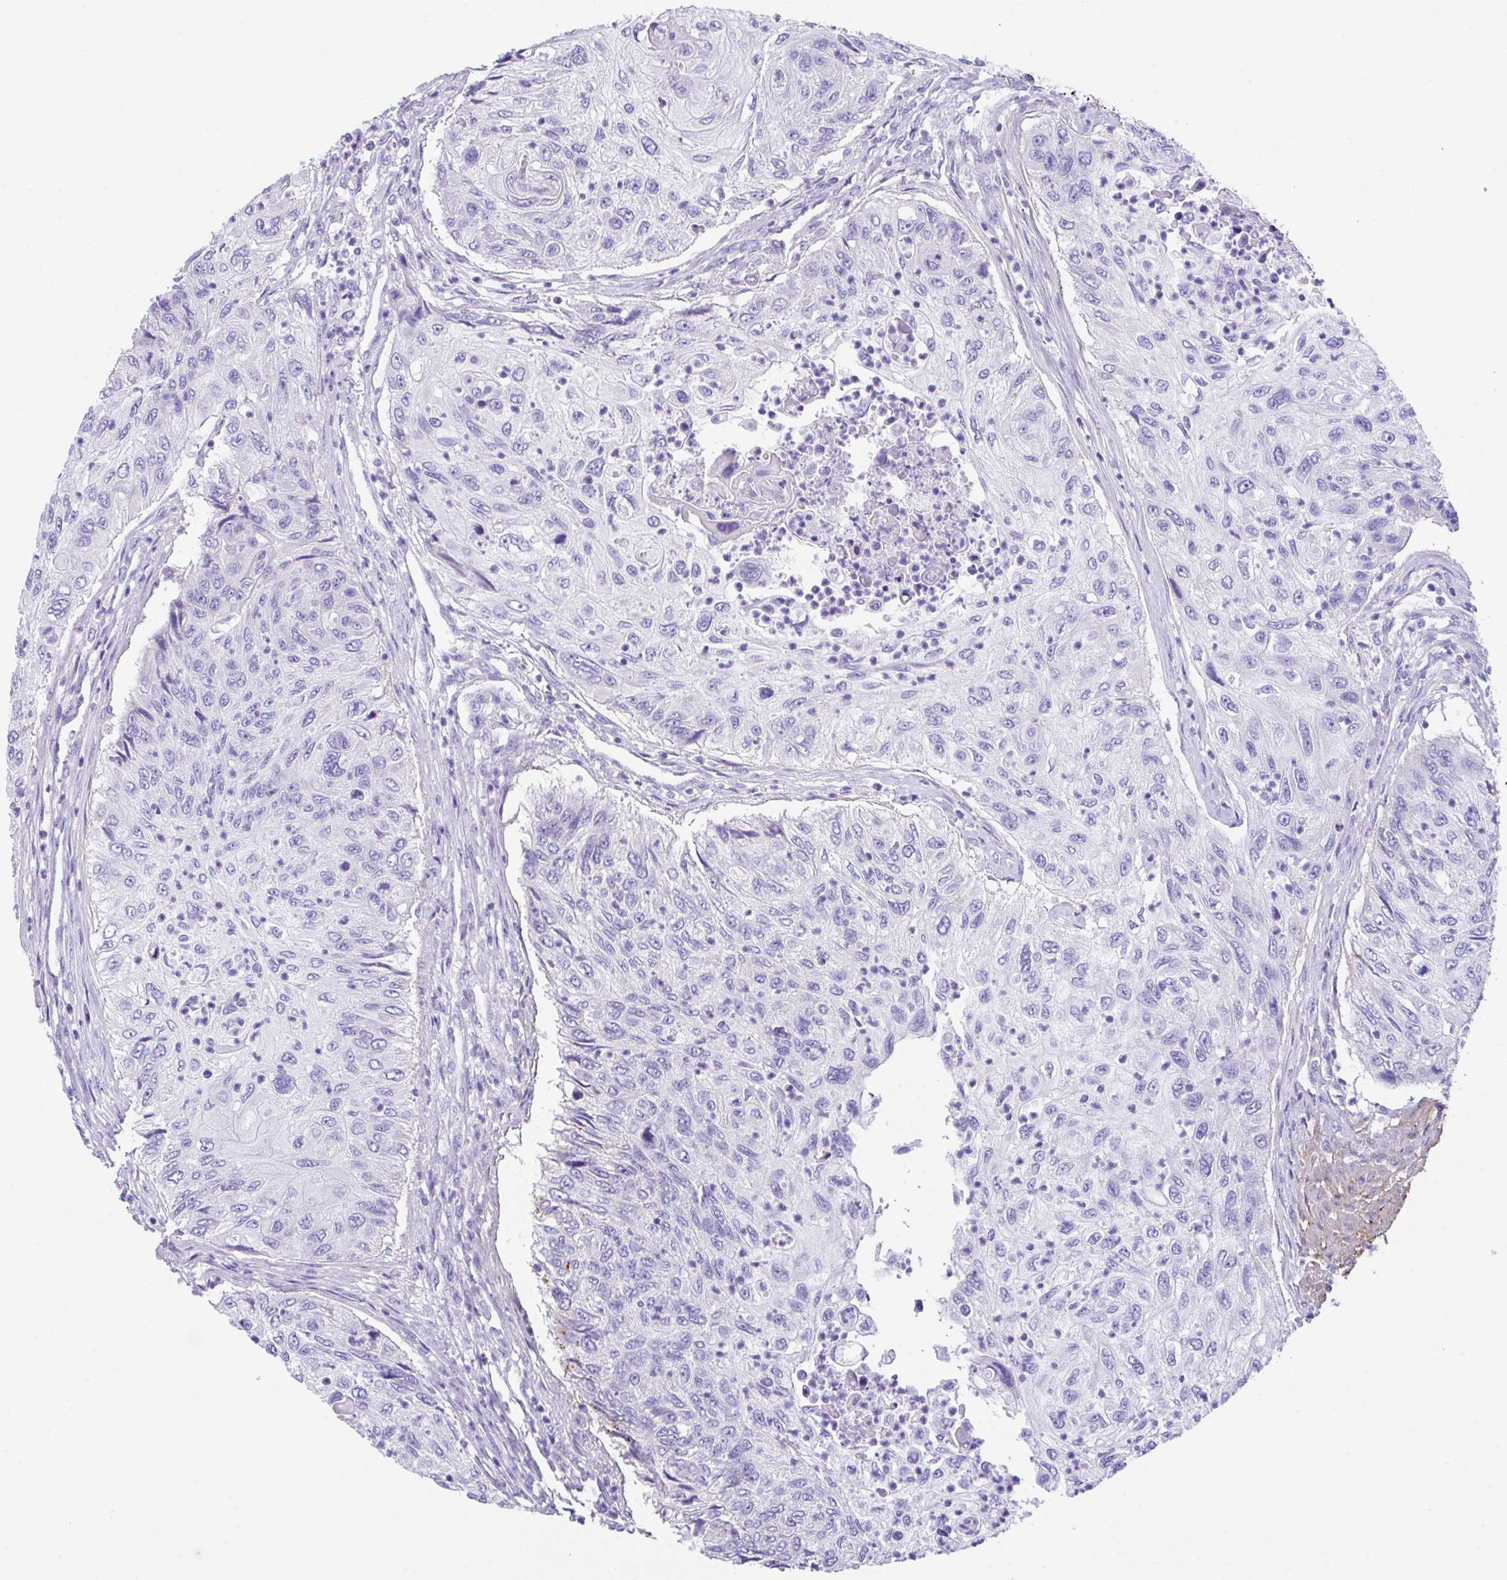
{"staining": {"intensity": "negative", "quantity": "none", "location": "none"}, "tissue": "urothelial cancer", "cell_type": "Tumor cells", "image_type": "cancer", "snomed": [{"axis": "morphology", "description": "Urothelial carcinoma, High grade"}, {"axis": "topography", "description": "Urinary bladder"}], "caption": "This is an immunohistochemistry (IHC) photomicrograph of human urothelial cancer. There is no expression in tumor cells.", "gene": "SLC16A6", "patient": {"sex": "female", "age": 60}}